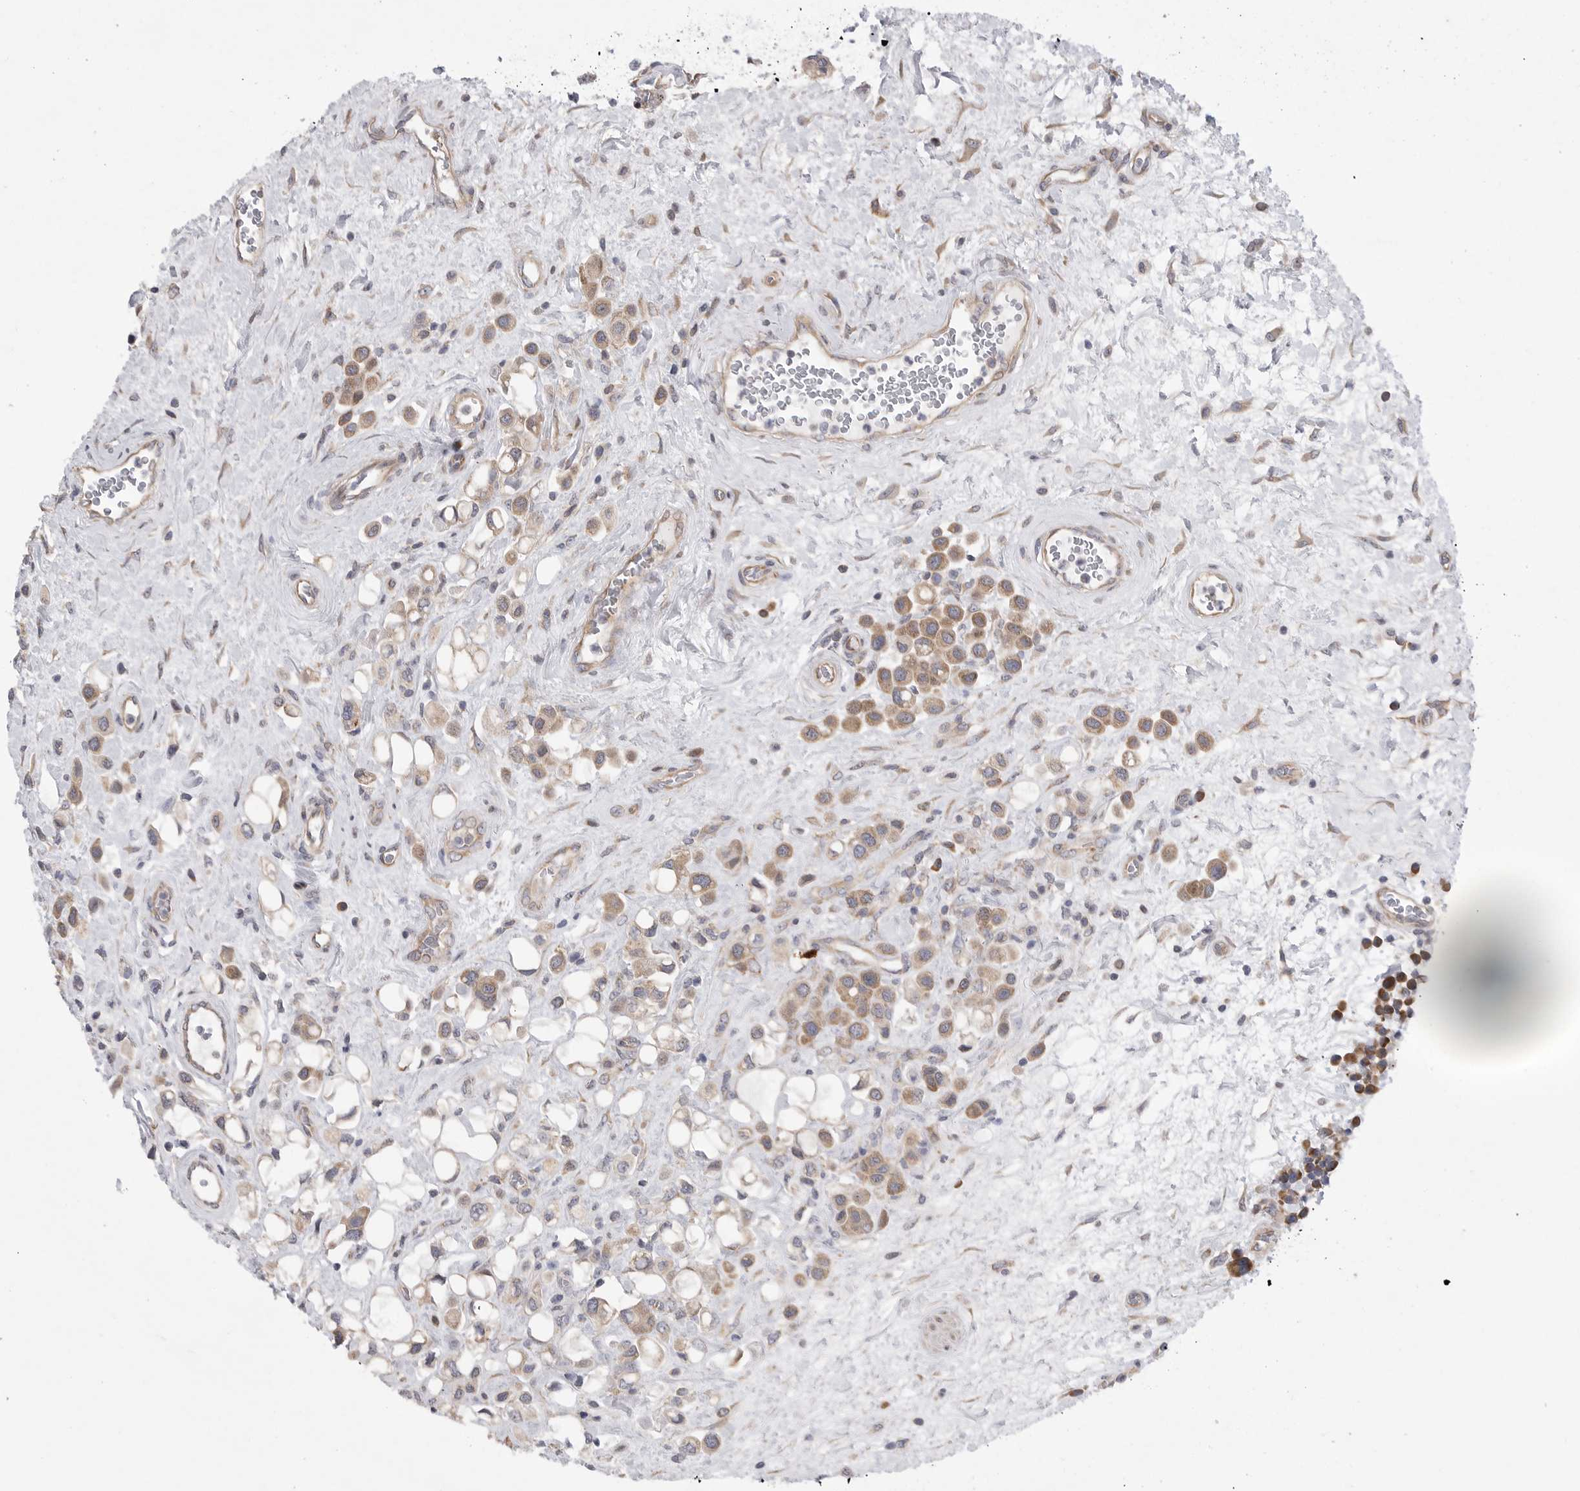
{"staining": {"intensity": "moderate", "quantity": ">75%", "location": "cytoplasmic/membranous"}, "tissue": "urothelial cancer", "cell_type": "Tumor cells", "image_type": "cancer", "snomed": [{"axis": "morphology", "description": "Urothelial carcinoma, High grade"}, {"axis": "topography", "description": "Urinary bladder"}], "caption": "Immunohistochemical staining of human urothelial cancer reveals moderate cytoplasmic/membranous protein staining in about >75% of tumor cells. The staining was performed using DAB (3,3'-diaminobenzidine) to visualize the protein expression in brown, while the nuclei were stained in blue with hematoxylin (Magnification: 20x).", "gene": "FBXO43", "patient": {"sex": "male", "age": 50}}